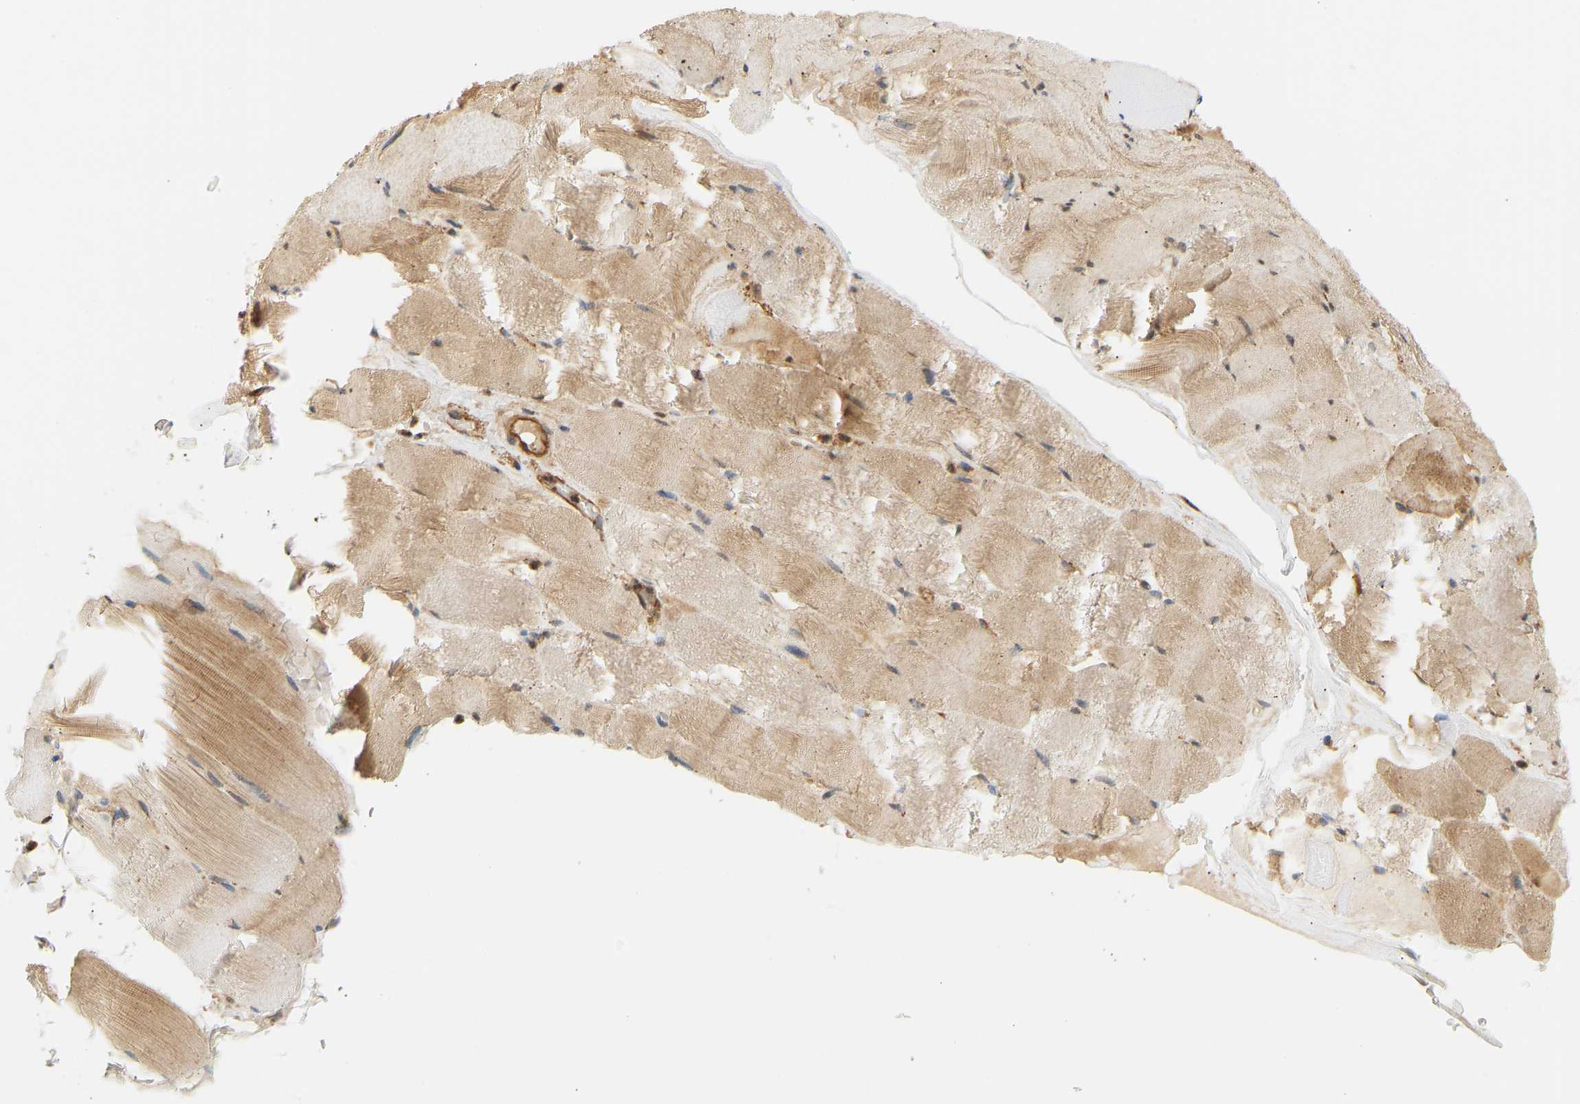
{"staining": {"intensity": "moderate", "quantity": "25%-75%", "location": "cytoplasmic/membranous"}, "tissue": "skeletal muscle", "cell_type": "Myocytes", "image_type": "normal", "snomed": [{"axis": "morphology", "description": "Normal tissue, NOS"}, {"axis": "topography", "description": "Skeletal muscle"}], "caption": "Skeletal muscle stained with DAB (3,3'-diaminobenzidine) IHC reveals medium levels of moderate cytoplasmic/membranous expression in about 25%-75% of myocytes.", "gene": "CEP57", "patient": {"sex": "male", "age": 62}}